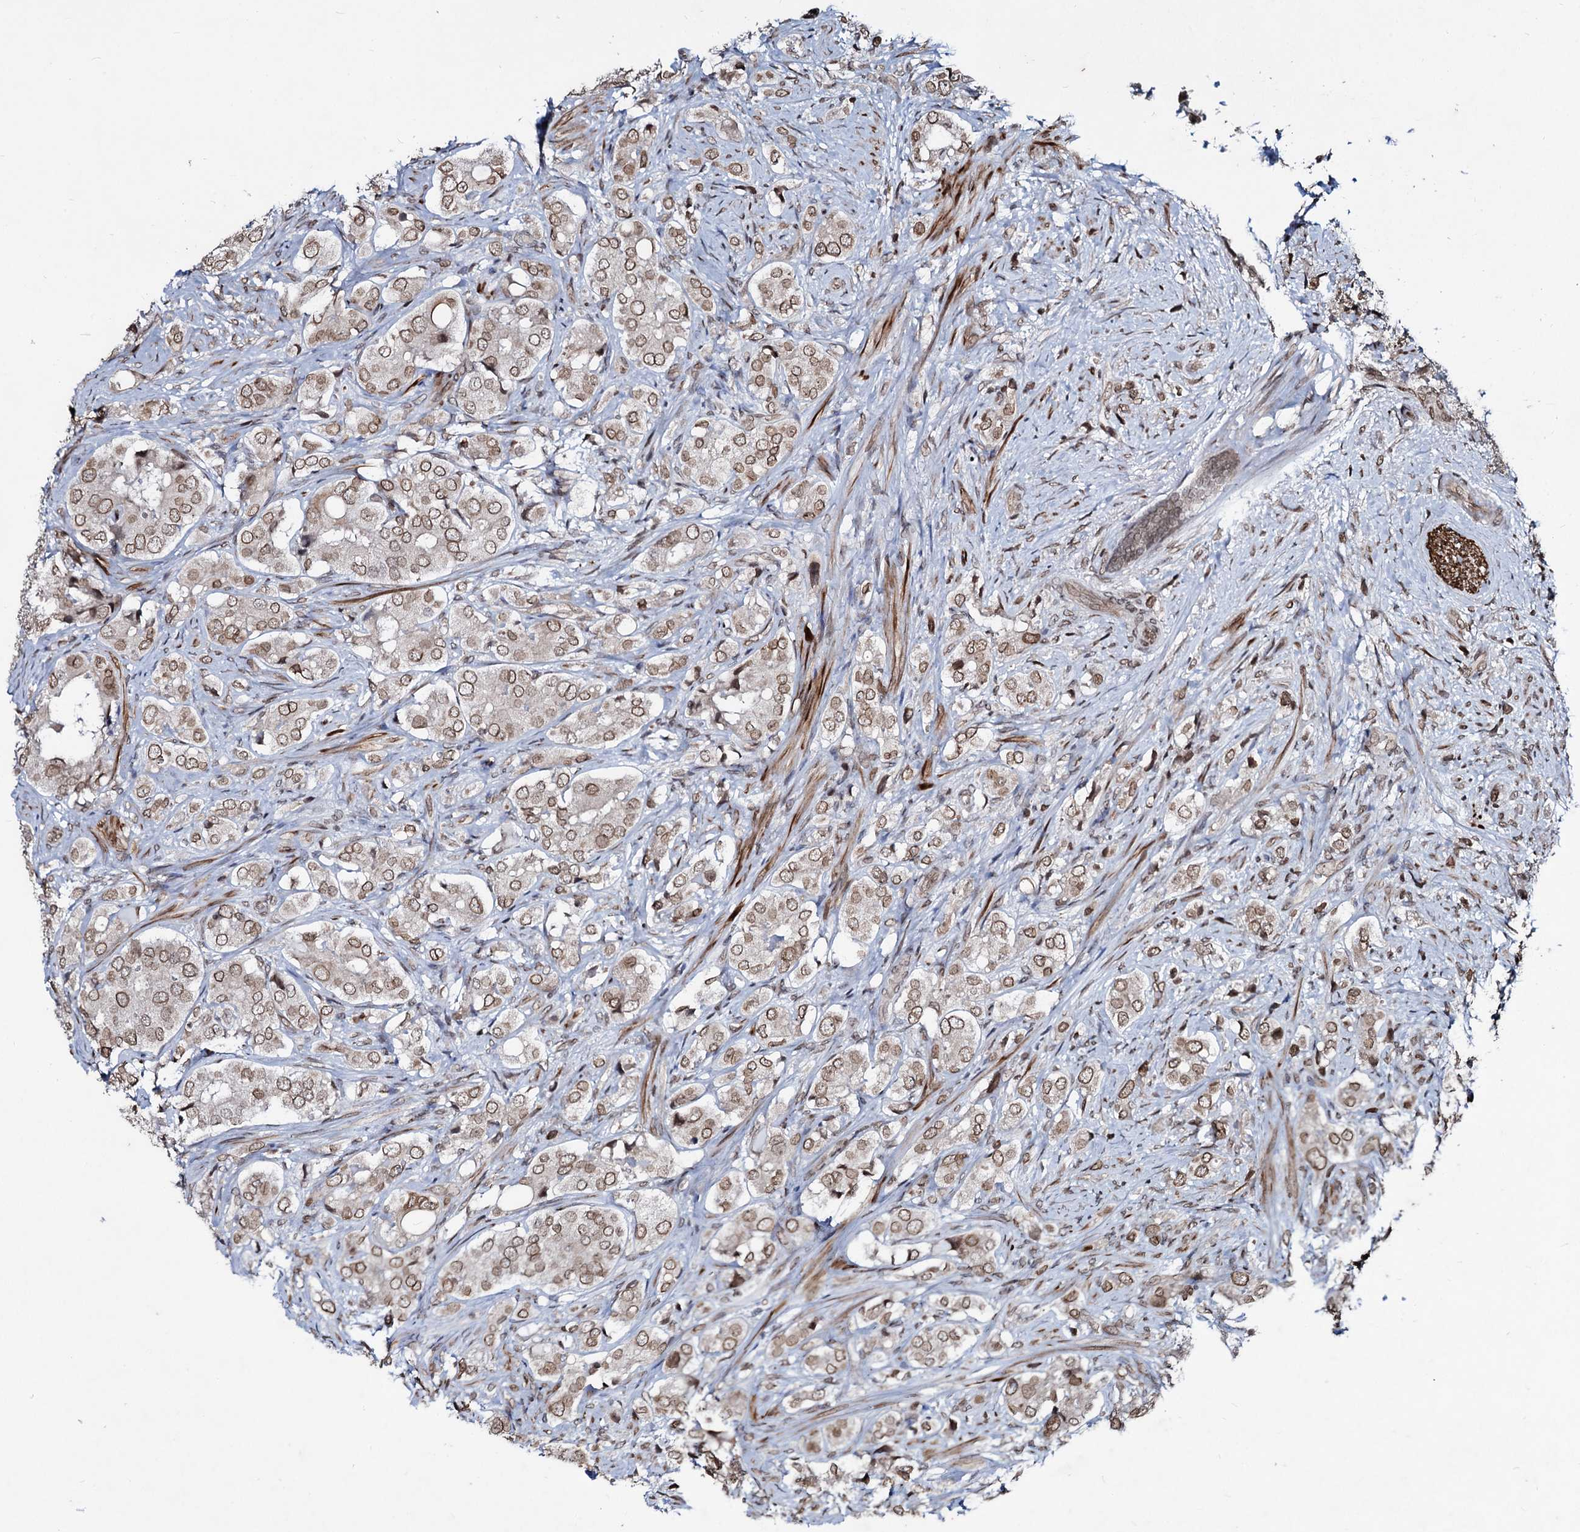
{"staining": {"intensity": "moderate", "quantity": ">75%", "location": "cytoplasmic/membranous,nuclear"}, "tissue": "prostate cancer", "cell_type": "Tumor cells", "image_type": "cancer", "snomed": [{"axis": "morphology", "description": "Adenocarcinoma, High grade"}, {"axis": "topography", "description": "Prostate"}], "caption": "Immunohistochemical staining of prostate cancer shows medium levels of moderate cytoplasmic/membranous and nuclear staining in about >75% of tumor cells. (DAB = brown stain, brightfield microscopy at high magnification).", "gene": "RNF6", "patient": {"sex": "male", "age": 65}}